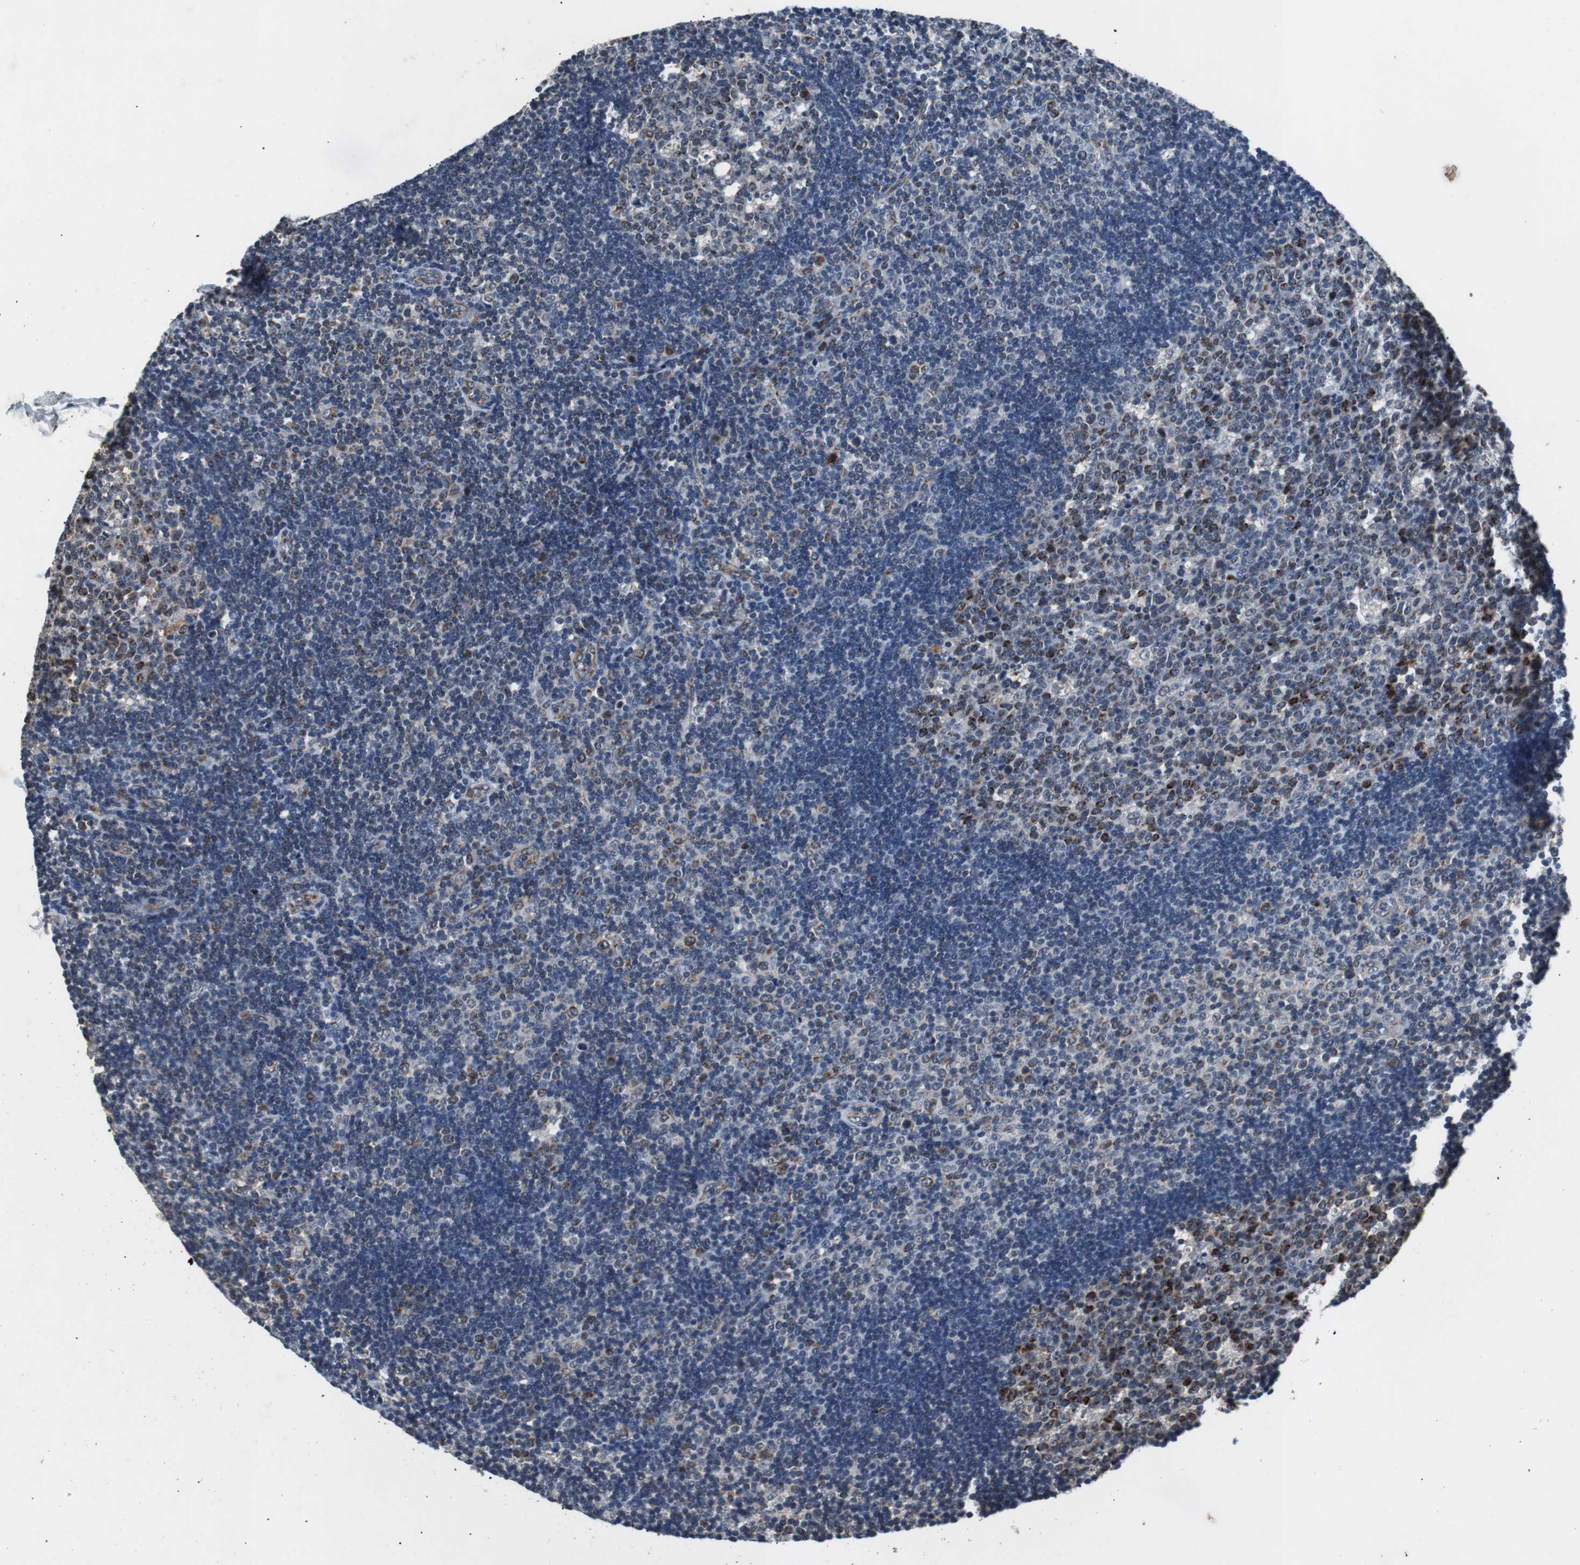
{"staining": {"intensity": "strong", "quantity": "25%-75%", "location": "cytoplasmic/membranous"}, "tissue": "lymph node", "cell_type": "Germinal center cells", "image_type": "normal", "snomed": [{"axis": "morphology", "description": "Normal tissue, NOS"}, {"axis": "topography", "description": "Lymph node"}, {"axis": "topography", "description": "Salivary gland"}], "caption": "Normal lymph node was stained to show a protein in brown. There is high levels of strong cytoplasmic/membranous expression in approximately 25%-75% of germinal center cells. (DAB = brown stain, brightfield microscopy at high magnification).", "gene": "PITRM1", "patient": {"sex": "male", "age": 8}}